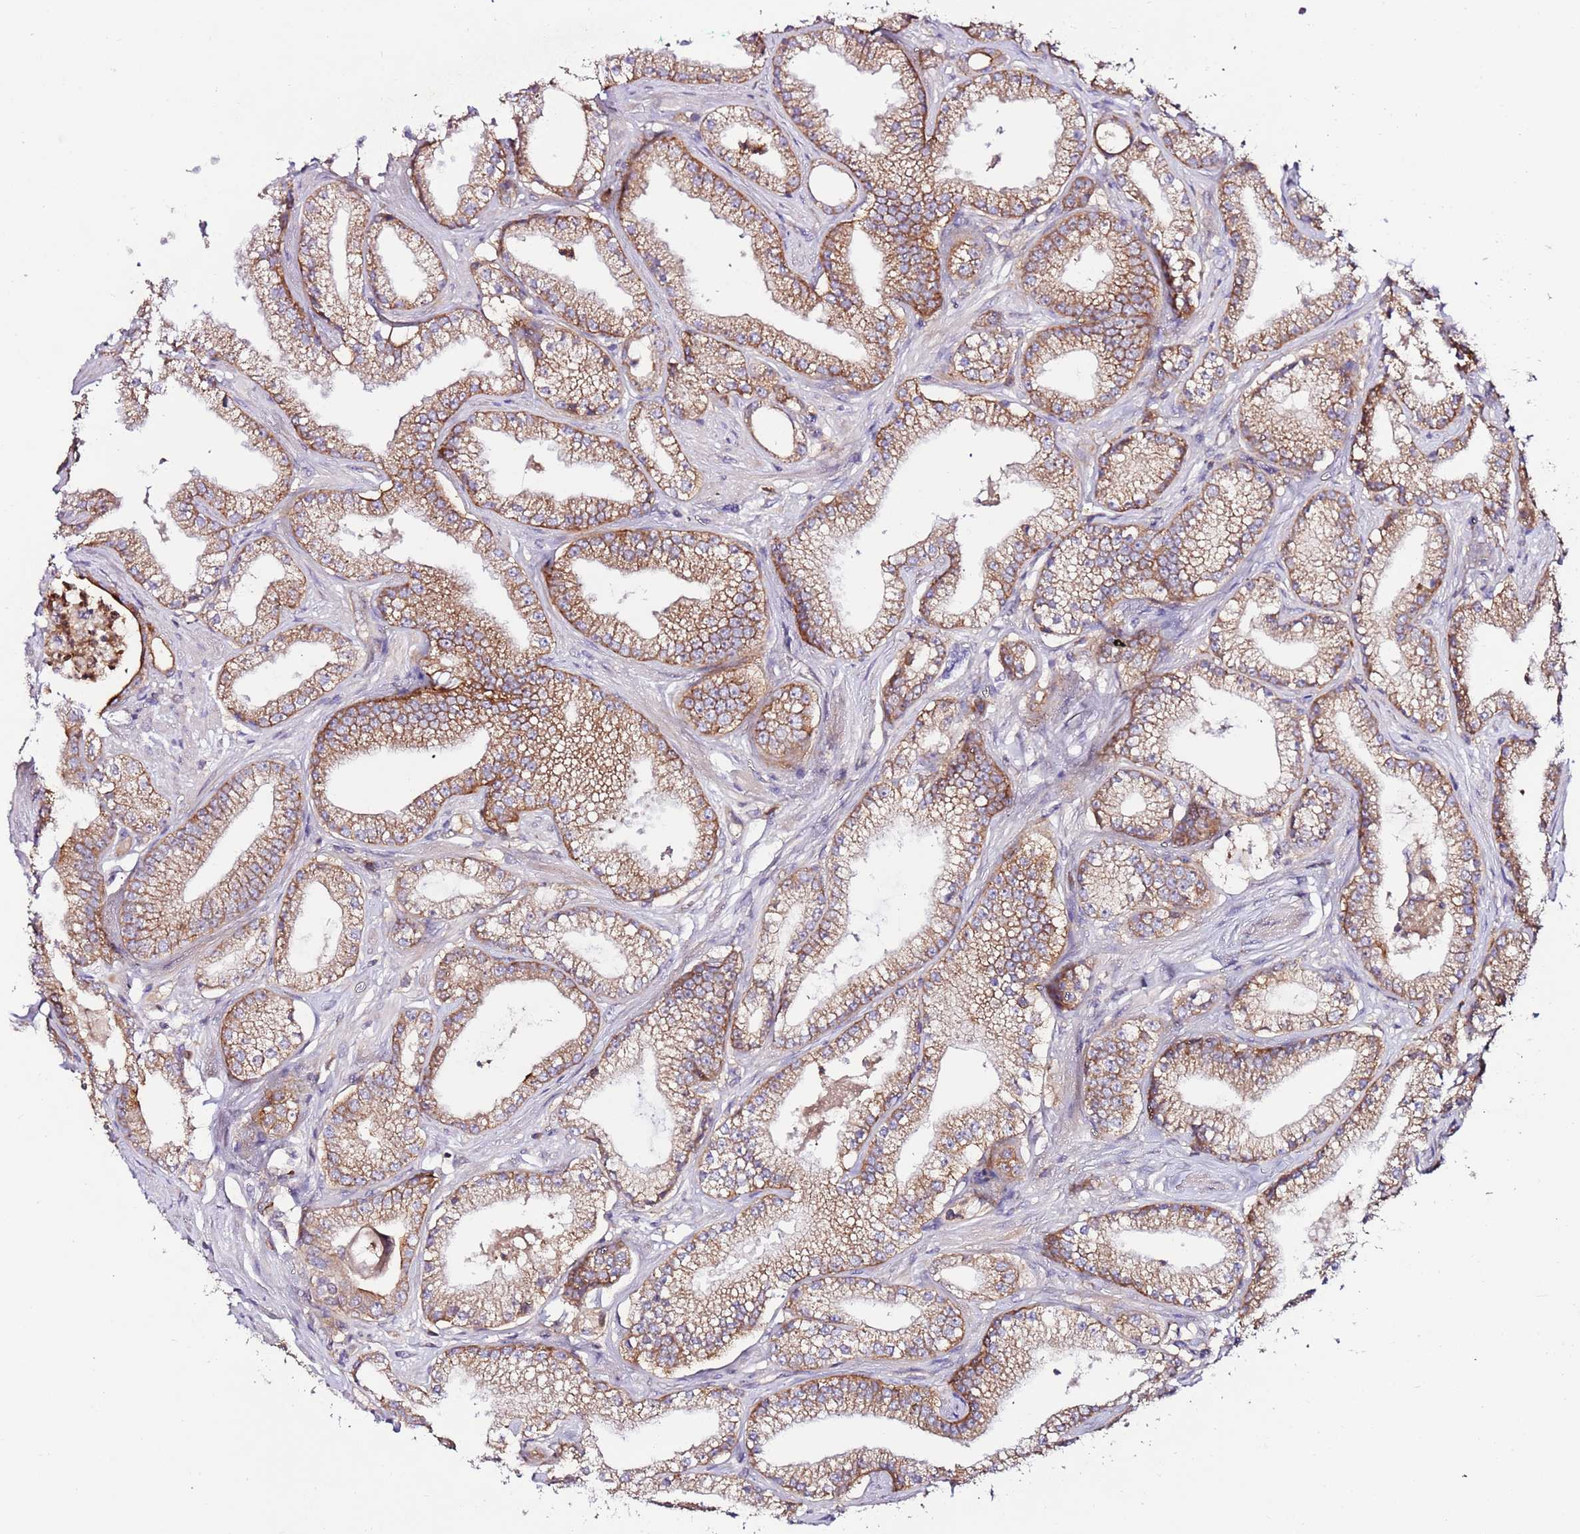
{"staining": {"intensity": "moderate", "quantity": ">75%", "location": "cytoplasmic/membranous"}, "tissue": "prostate cancer", "cell_type": "Tumor cells", "image_type": "cancer", "snomed": [{"axis": "morphology", "description": "Adenocarcinoma, High grade"}, {"axis": "topography", "description": "Prostate"}], "caption": "There is medium levels of moderate cytoplasmic/membranous expression in tumor cells of prostate adenocarcinoma (high-grade), as demonstrated by immunohistochemical staining (brown color).", "gene": "FLVCR1", "patient": {"sex": "male", "age": 67}}